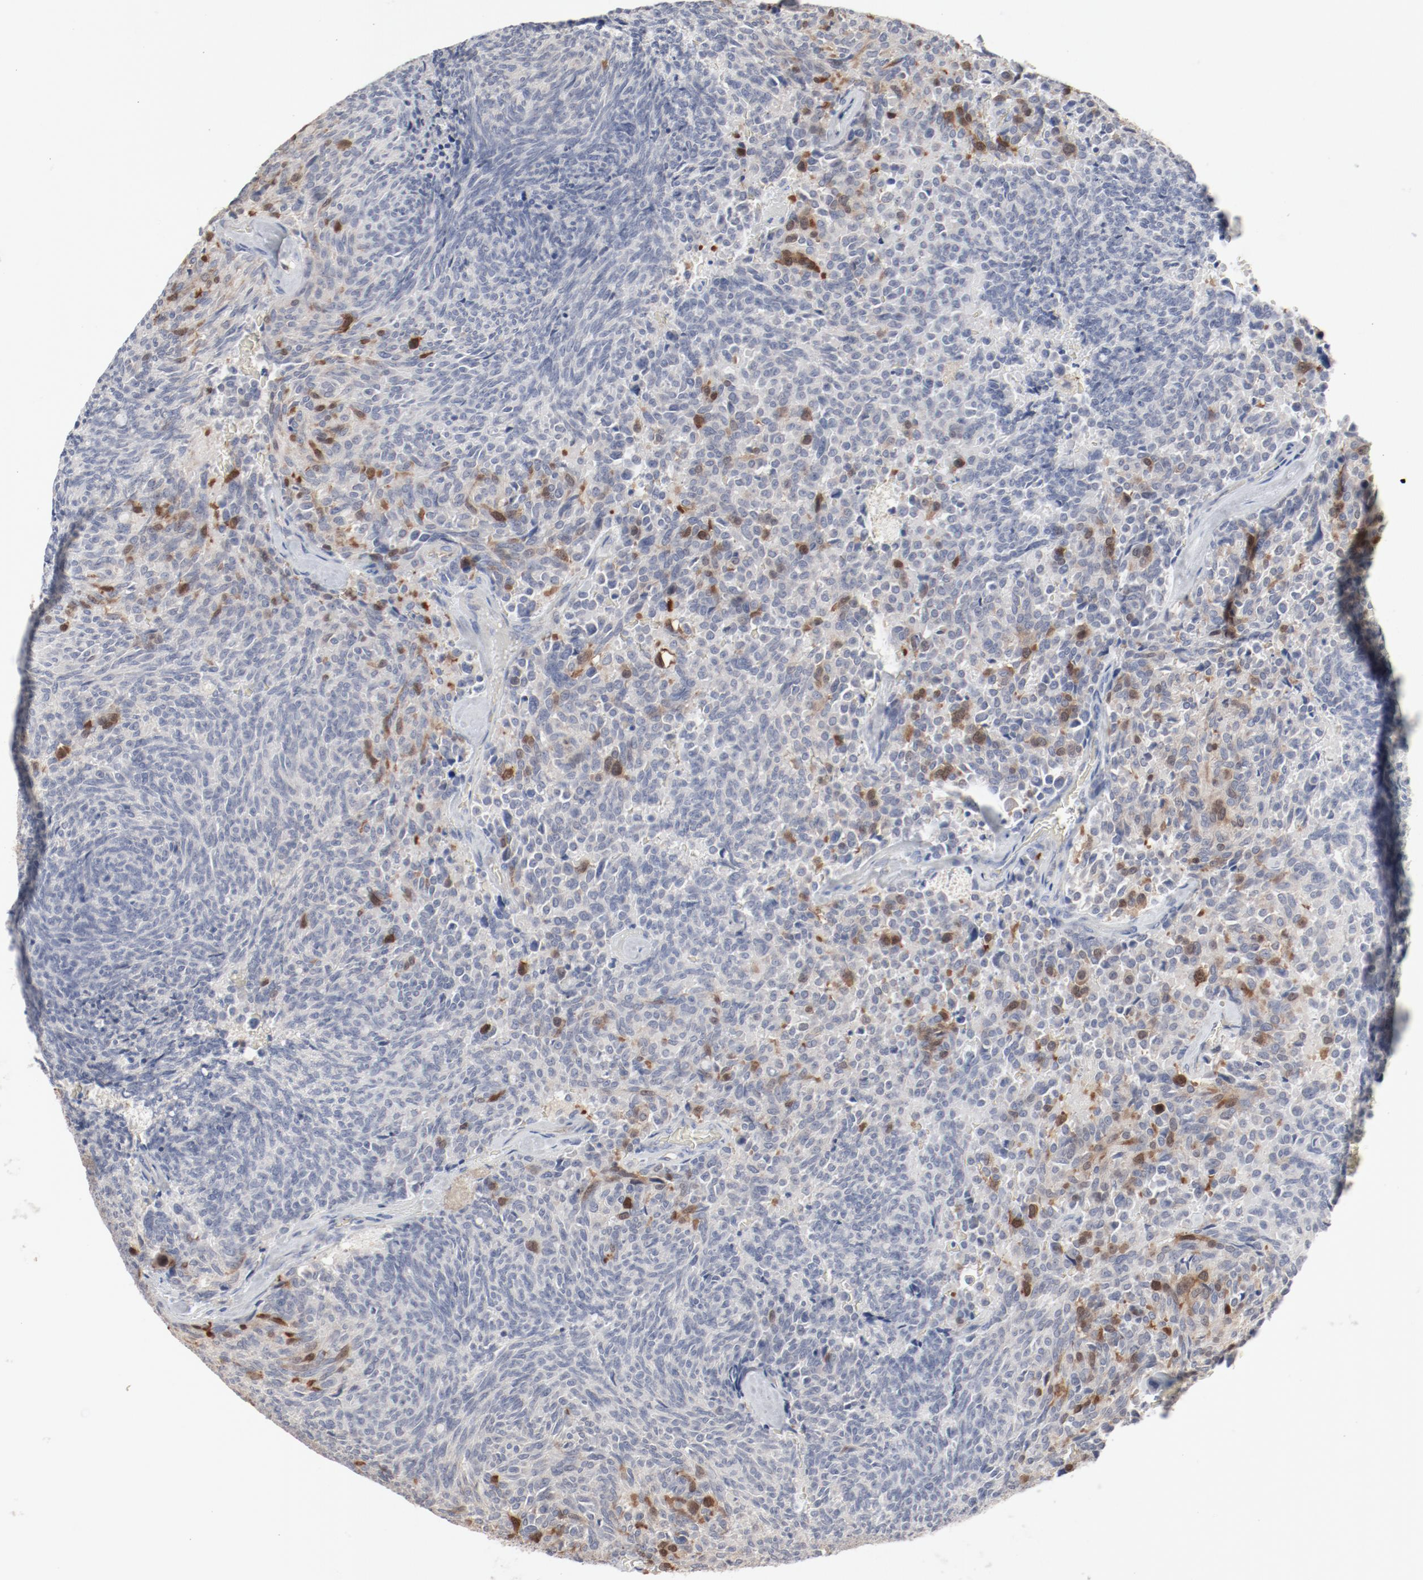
{"staining": {"intensity": "moderate", "quantity": "<25%", "location": "nuclear"}, "tissue": "carcinoid", "cell_type": "Tumor cells", "image_type": "cancer", "snomed": [{"axis": "morphology", "description": "Carcinoid, malignant, NOS"}, {"axis": "topography", "description": "Pancreas"}], "caption": "Moderate nuclear protein positivity is seen in approximately <25% of tumor cells in carcinoid (malignant).", "gene": "CDK1", "patient": {"sex": "female", "age": 54}}